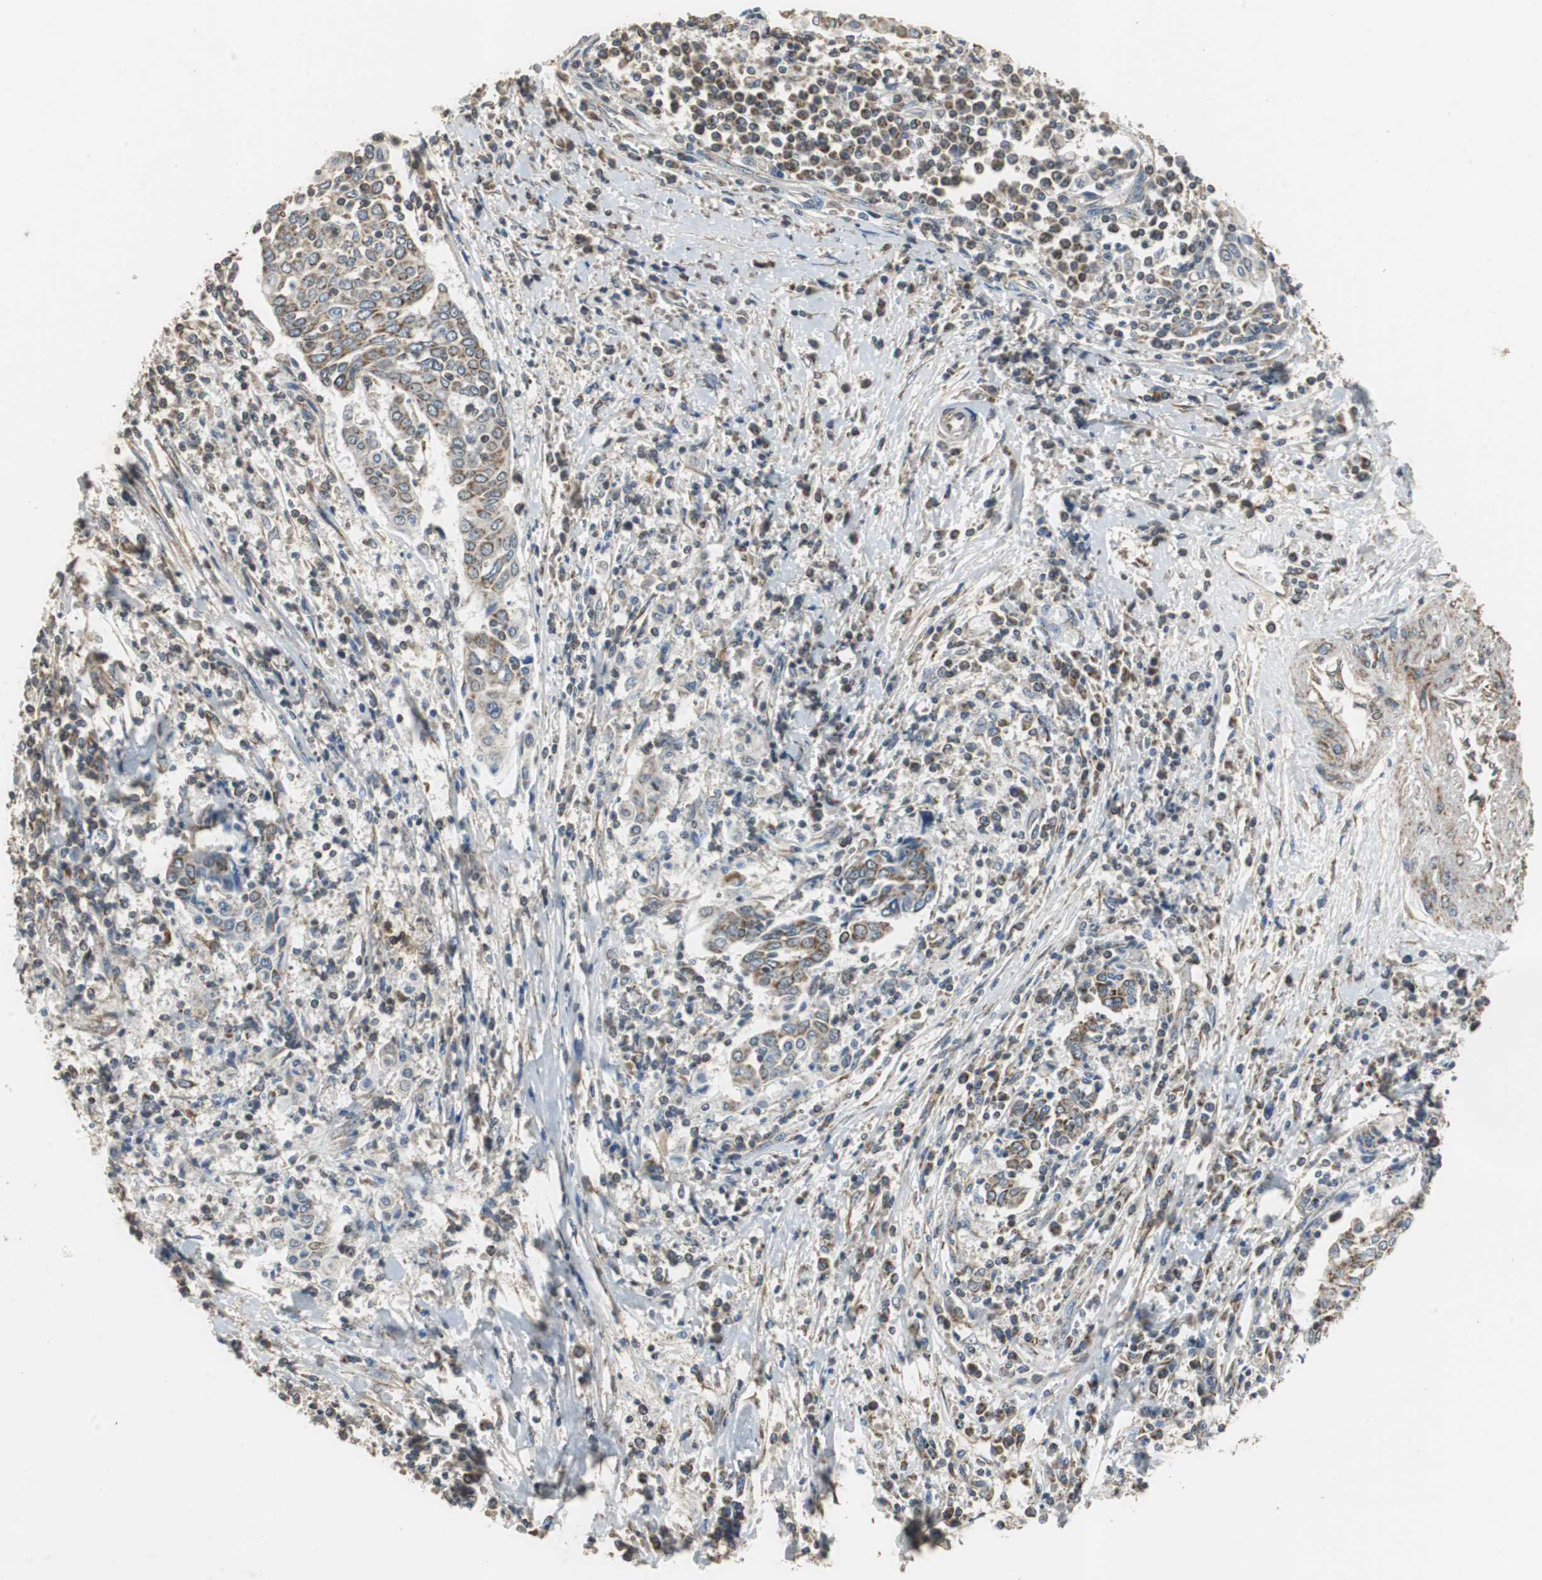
{"staining": {"intensity": "weak", "quantity": "25%-75%", "location": "cytoplasmic/membranous"}, "tissue": "cervical cancer", "cell_type": "Tumor cells", "image_type": "cancer", "snomed": [{"axis": "morphology", "description": "Squamous cell carcinoma, NOS"}, {"axis": "topography", "description": "Cervix"}], "caption": "IHC of cervical squamous cell carcinoma displays low levels of weak cytoplasmic/membranous expression in approximately 25%-75% of tumor cells.", "gene": "NNT", "patient": {"sex": "female", "age": 40}}